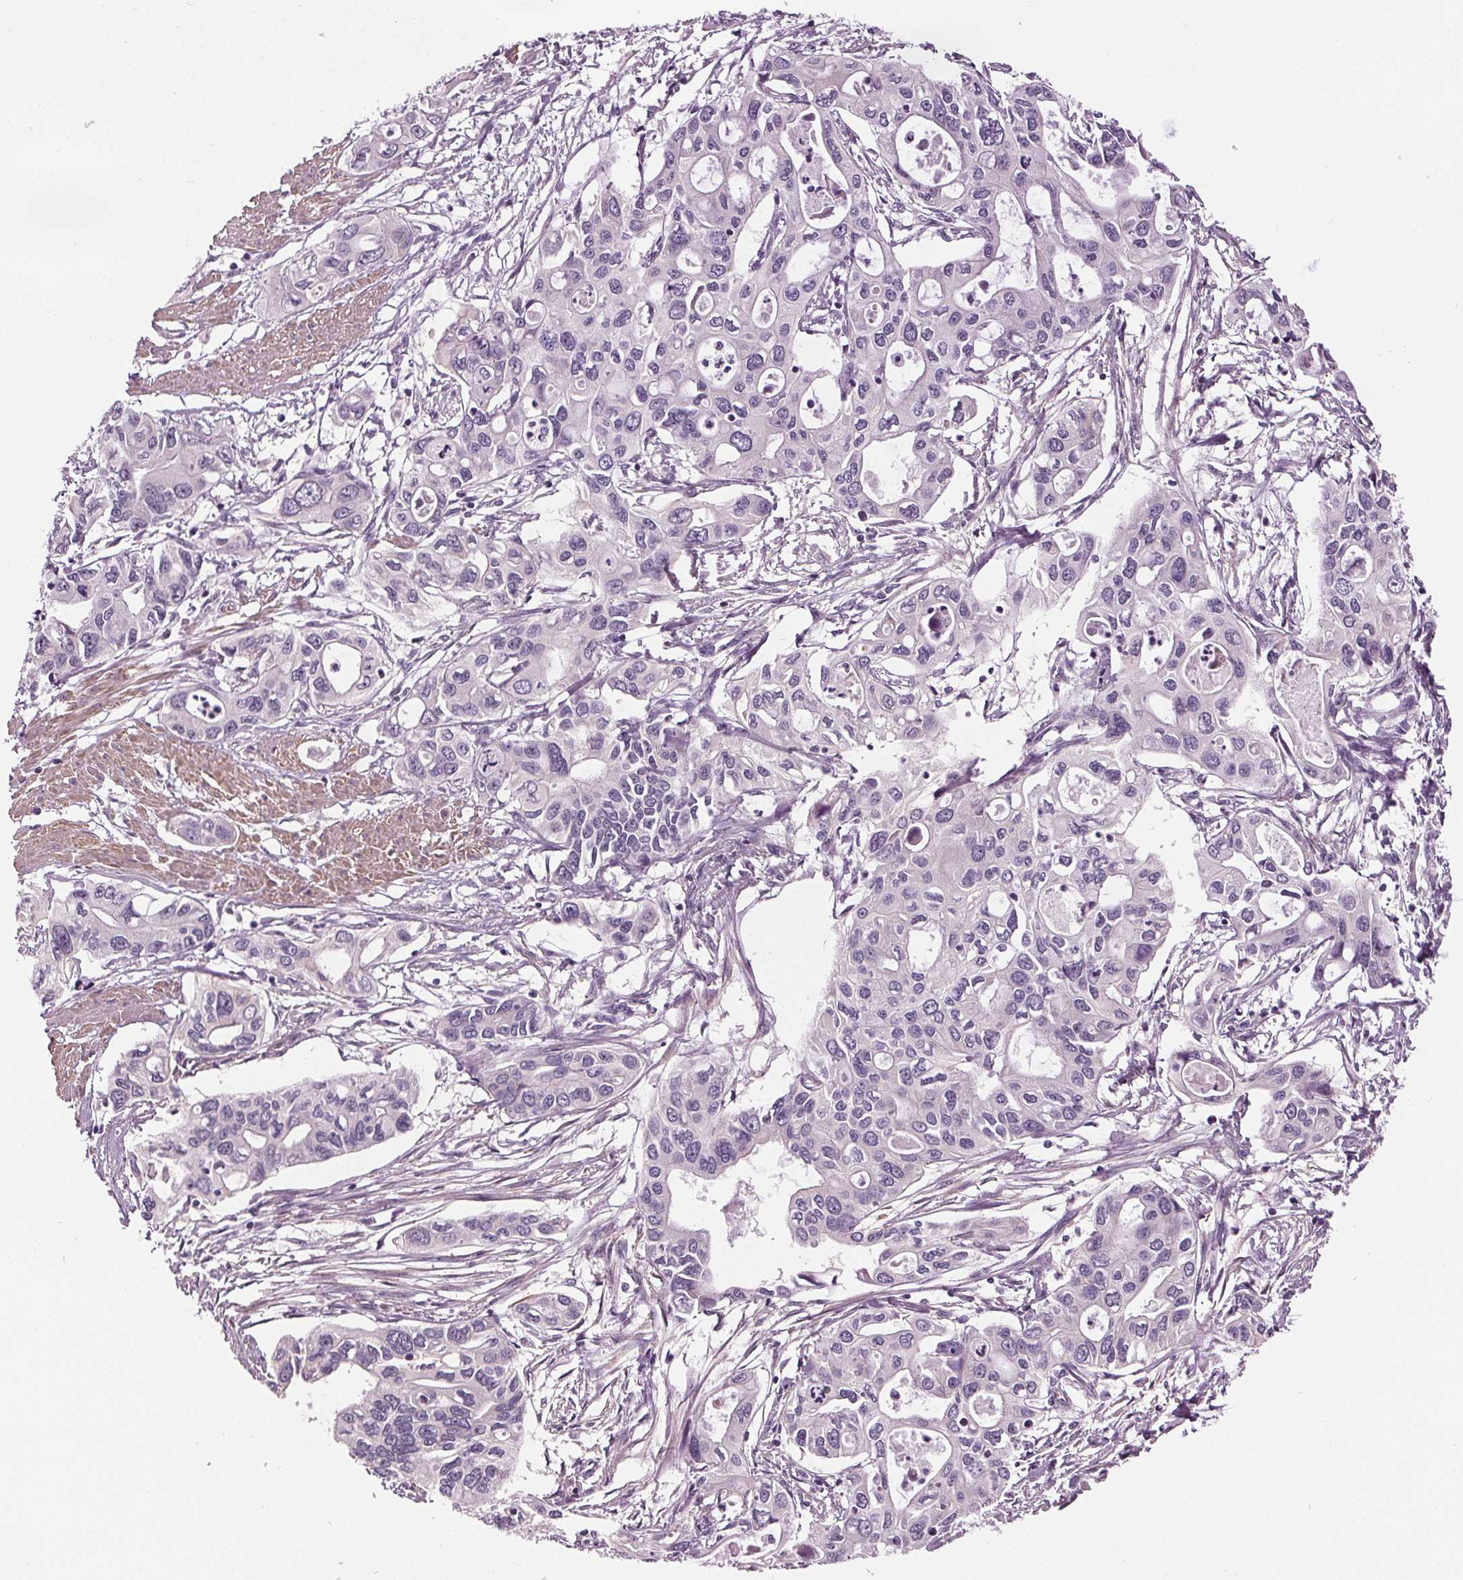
{"staining": {"intensity": "negative", "quantity": "none", "location": "none"}, "tissue": "pancreatic cancer", "cell_type": "Tumor cells", "image_type": "cancer", "snomed": [{"axis": "morphology", "description": "Adenocarcinoma, NOS"}, {"axis": "topography", "description": "Pancreas"}], "caption": "Tumor cells show no significant protein staining in pancreatic cancer.", "gene": "RASA1", "patient": {"sex": "male", "age": 60}}